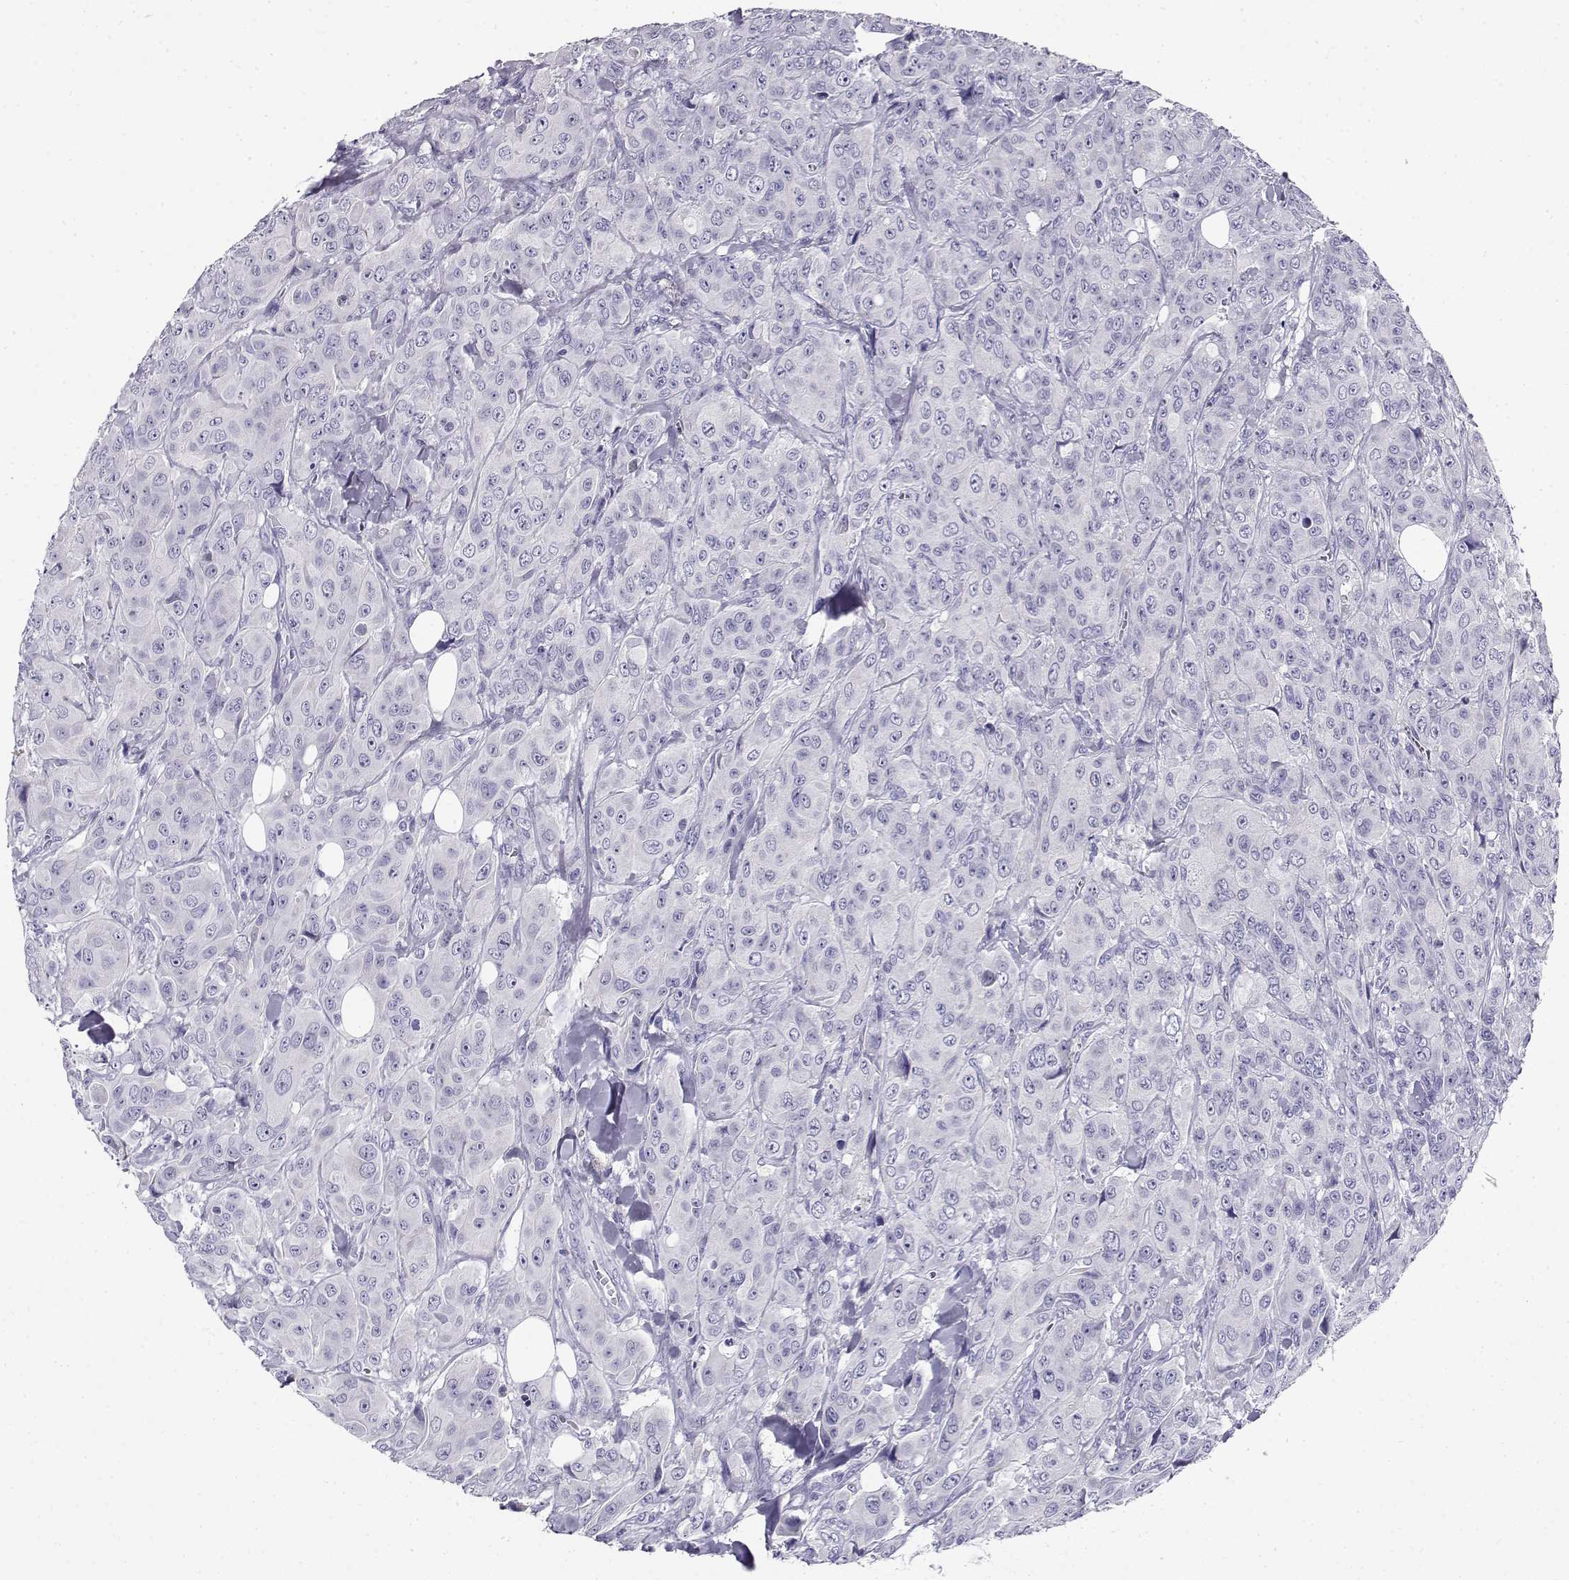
{"staining": {"intensity": "negative", "quantity": "none", "location": "none"}, "tissue": "breast cancer", "cell_type": "Tumor cells", "image_type": "cancer", "snomed": [{"axis": "morphology", "description": "Duct carcinoma"}, {"axis": "topography", "description": "Breast"}], "caption": "The micrograph demonstrates no staining of tumor cells in breast cancer (intraductal carcinoma). Nuclei are stained in blue.", "gene": "CABS1", "patient": {"sex": "female", "age": 43}}